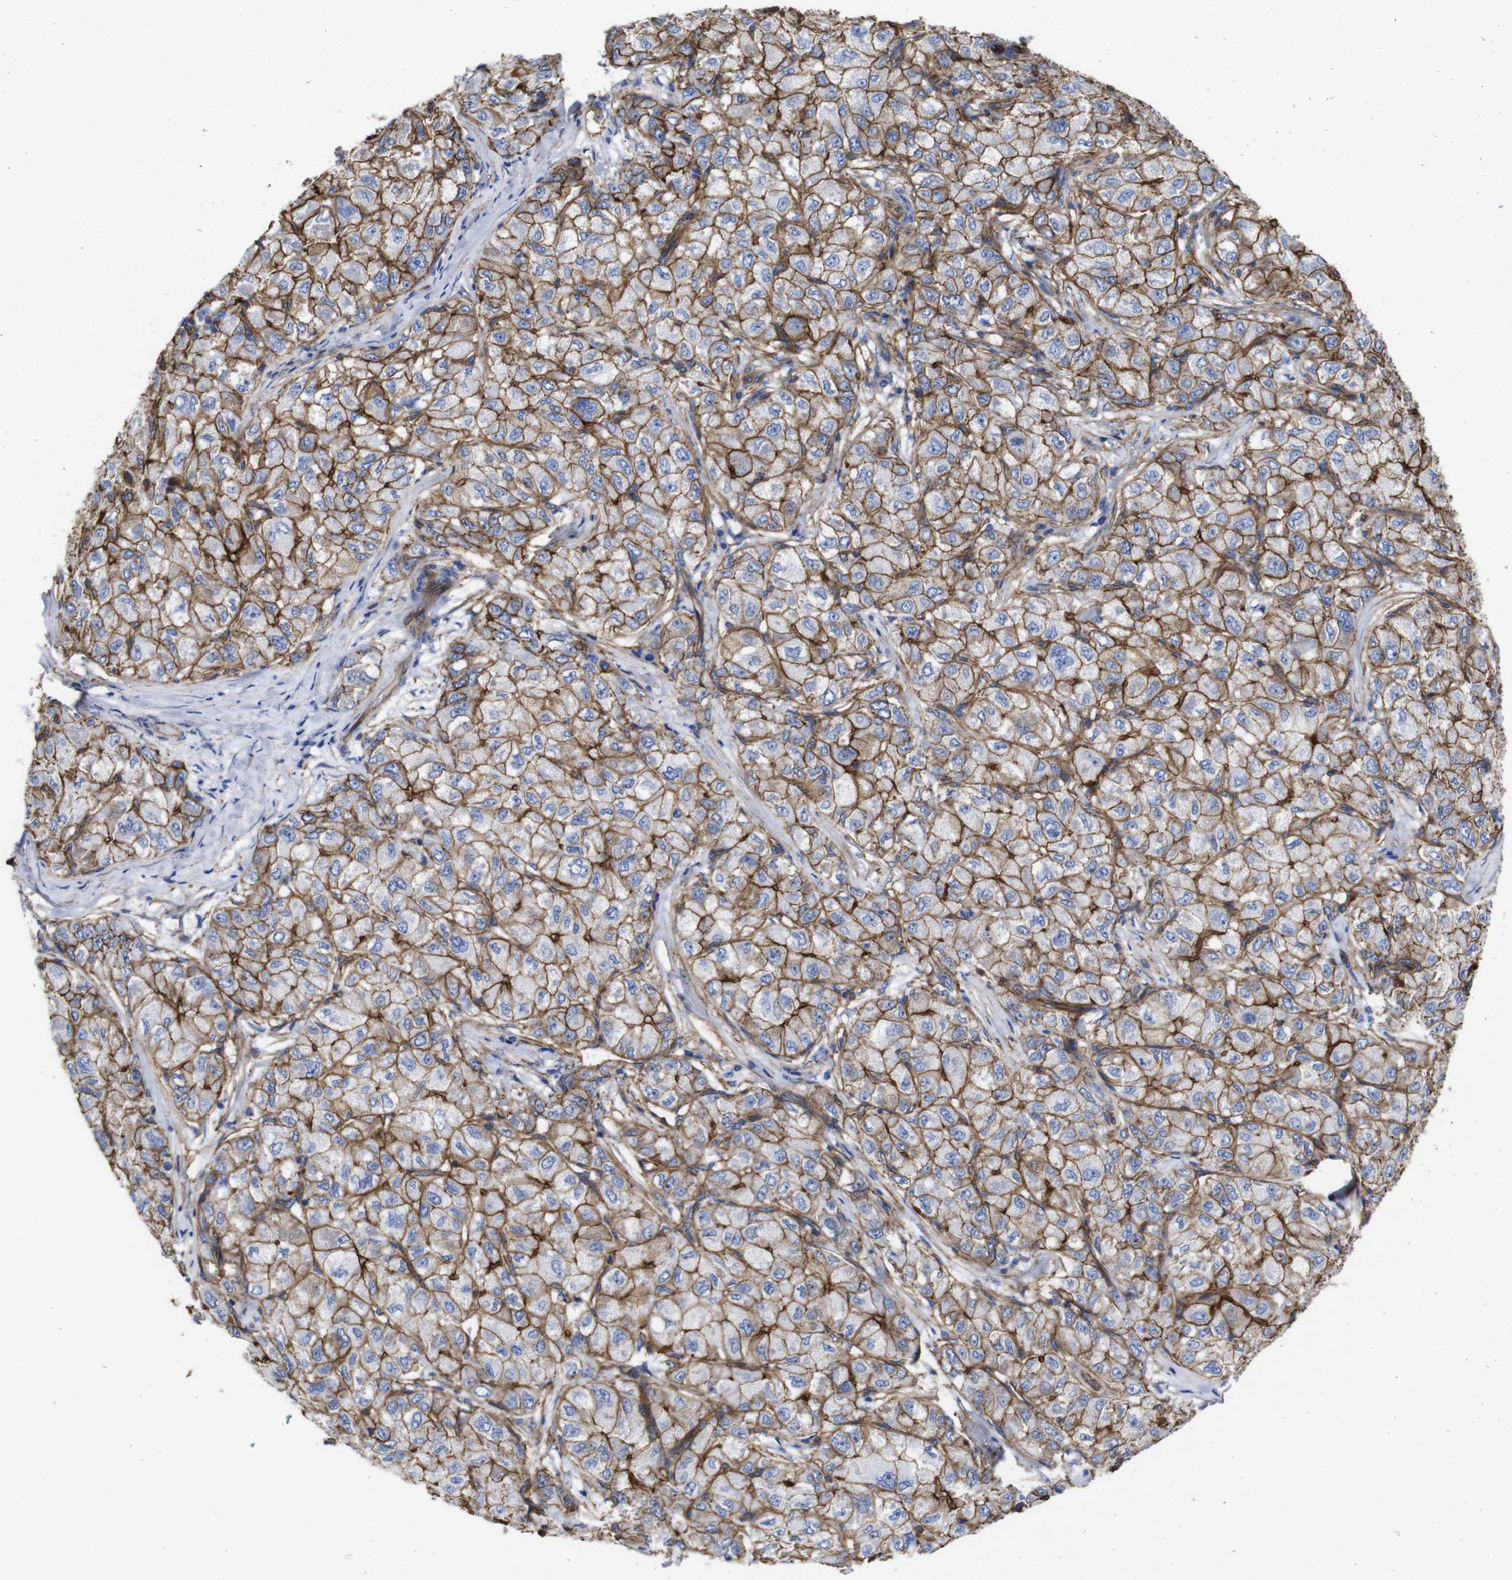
{"staining": {"intensity": "strong", "quantity": ">75%", "location": "cytoplasmic/membranous"}, "tissue": "liver cancer", "cell_type": "Tumor cells", "image_type": "cancer", "snomed": [{"axis": "morphology", "description": "Carcinoma, Hepatocellular, NOS"}, {"axis": "topography", "description": "Liver"}], "caption": "Human hepatocellular carcinoma (liver) stained with a brown dye shows strong cytoplasmic/membranous positive staining in approximately >75% of tumor cells.", "gene": "SPTBN1", "patient": {"sex": "male", "age": 80}}